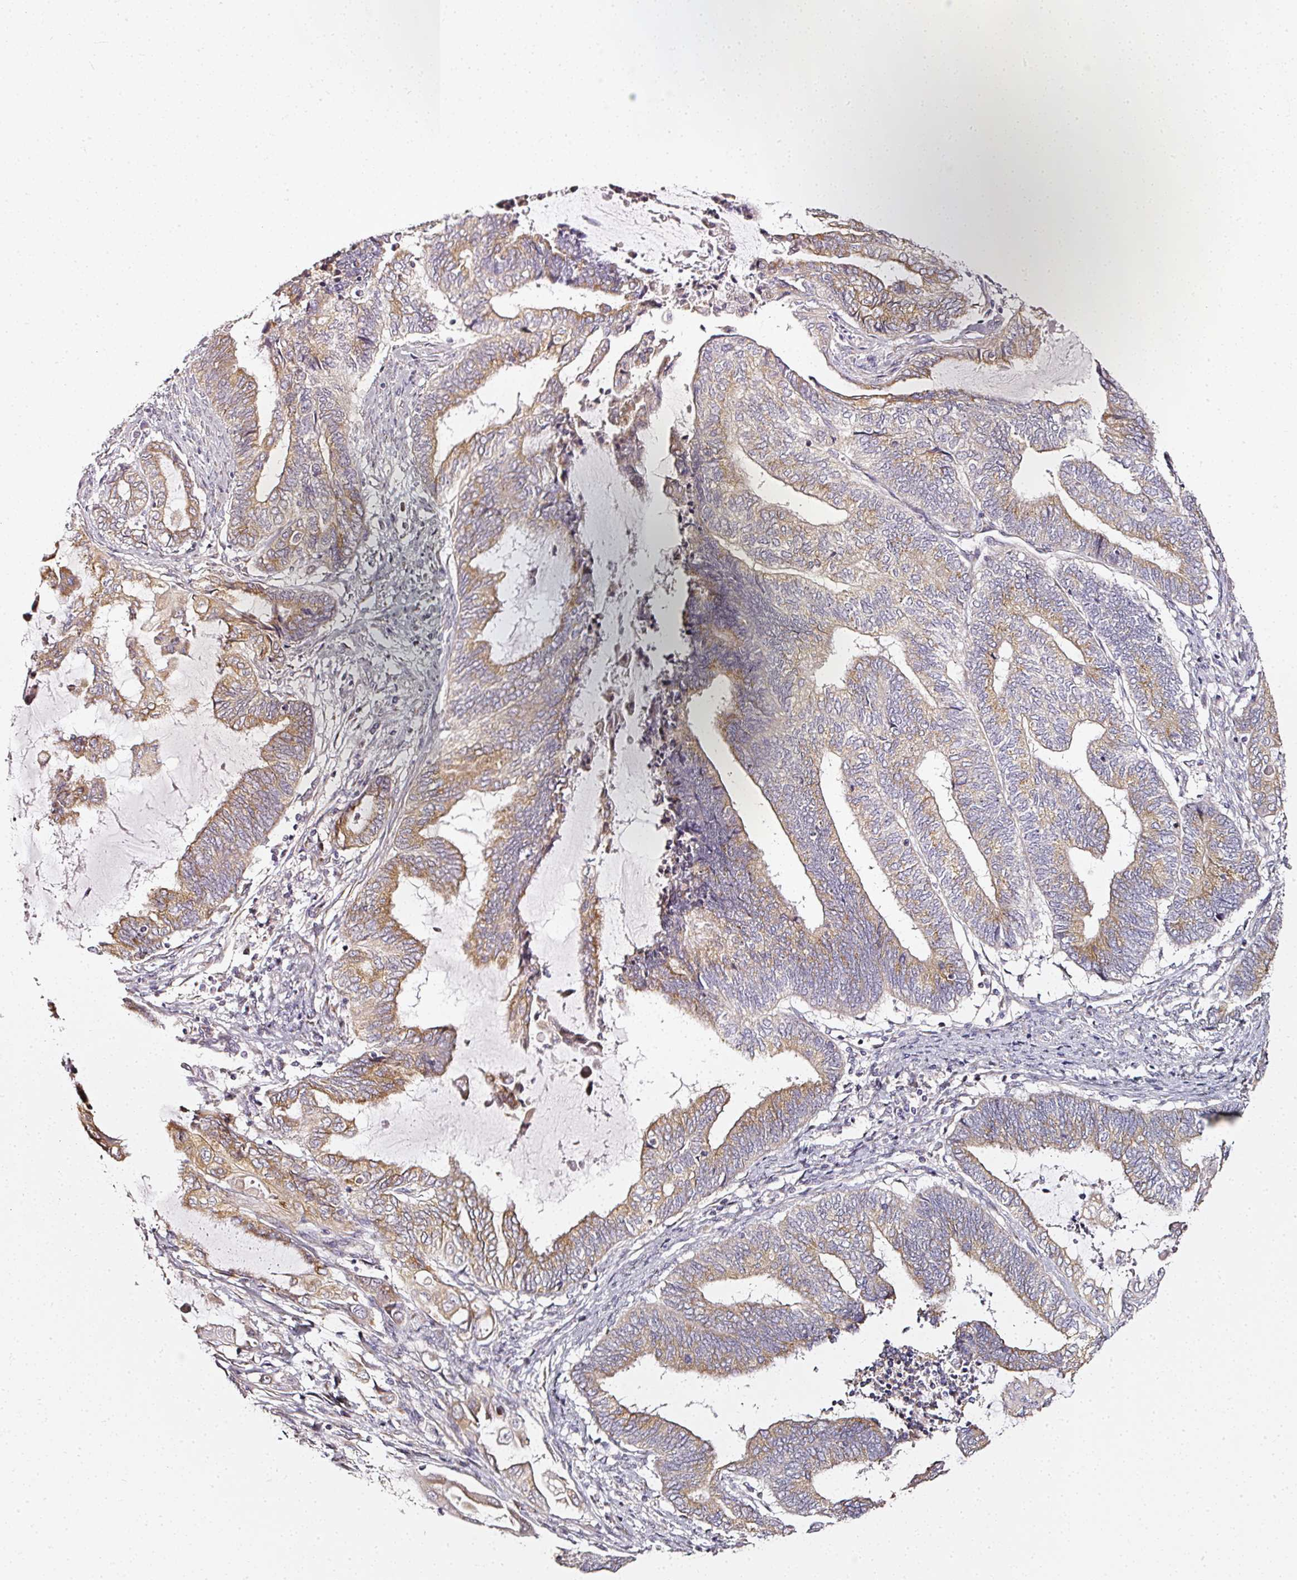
{"staining": {"intensity": "moderate", "quantity": ">75%", "location": "cytoplasmic/membranous"}, "tissue": "endometrial cancer", "cell_type": "Tumor cells", "image_type": "cancer", "snomed": [{"axis": "morphology", "description": "Adenocarcinoma, NOS"}, {"axis": "topography", "description": "Uterus"}, {"axis": "topography", "description": "Endometrium"}], "caption": "Immunohistochemical staining of endometrial adenocarcinoma exhibits medium levels of moderate cytoplasmic/membranous protein staining in approximately >75% of tumor cells.", "gene": "NTRK1", "patient": {"sex": "female", "age": 70}}